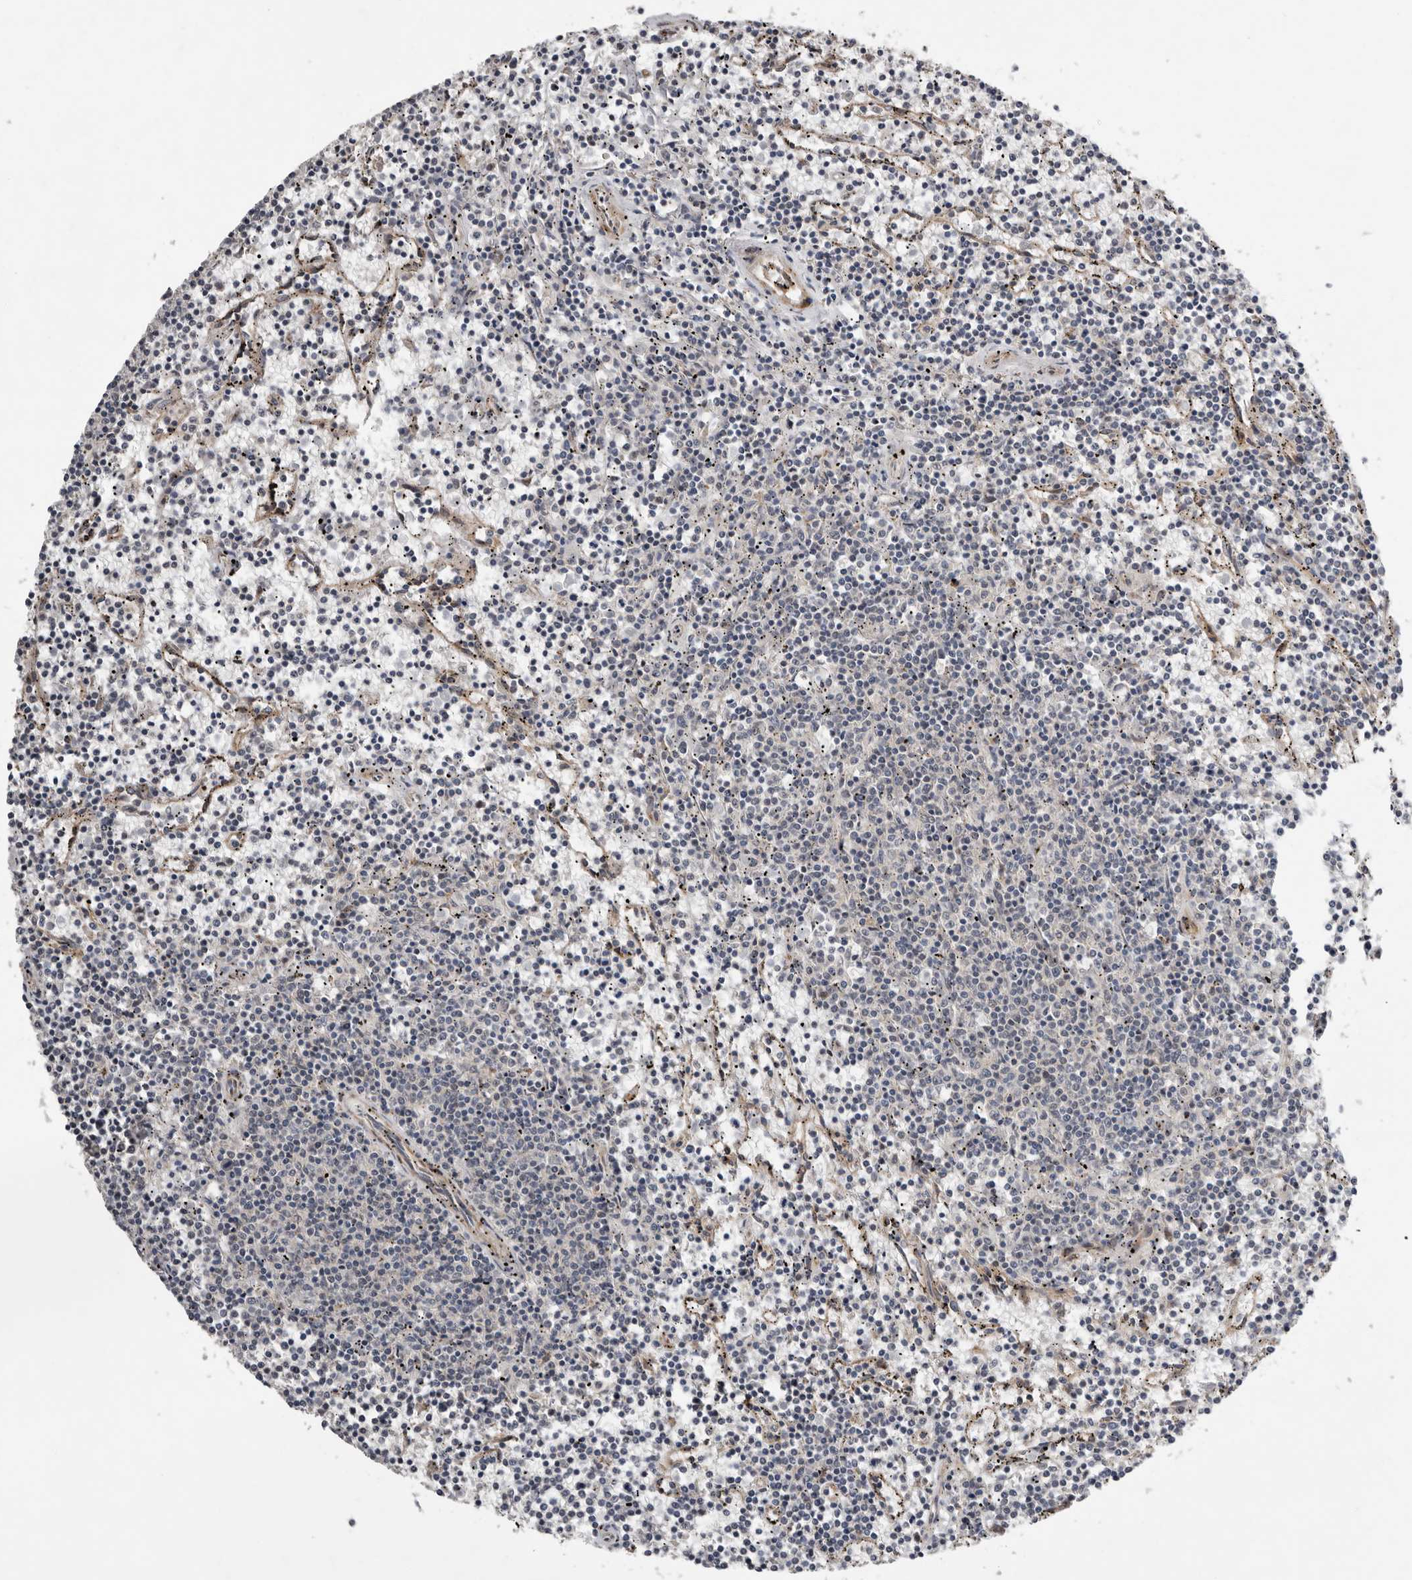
{"staining": {"intensity": "negative", "quantity": "none", "location": "none"}, "tissue": "lymphoma", "cell_type": "Tumor cells", "image_type": "cancer", "snomed": [{"axis": "morphology", "description": "Malignant lymphoma, non-Hodgkin's type, Low grade"}, {"axis": "topography", "description": "Spleen"}], "caption": "Immunohistochemistry histopathology image of human low-grade malignant lymphoma, non-Hodgkin's type stained for a protein (brown), which exhibits no expression in tumor cells.", "gene": "RANBP17", "patient": {"sex": "female", "age": 50}}